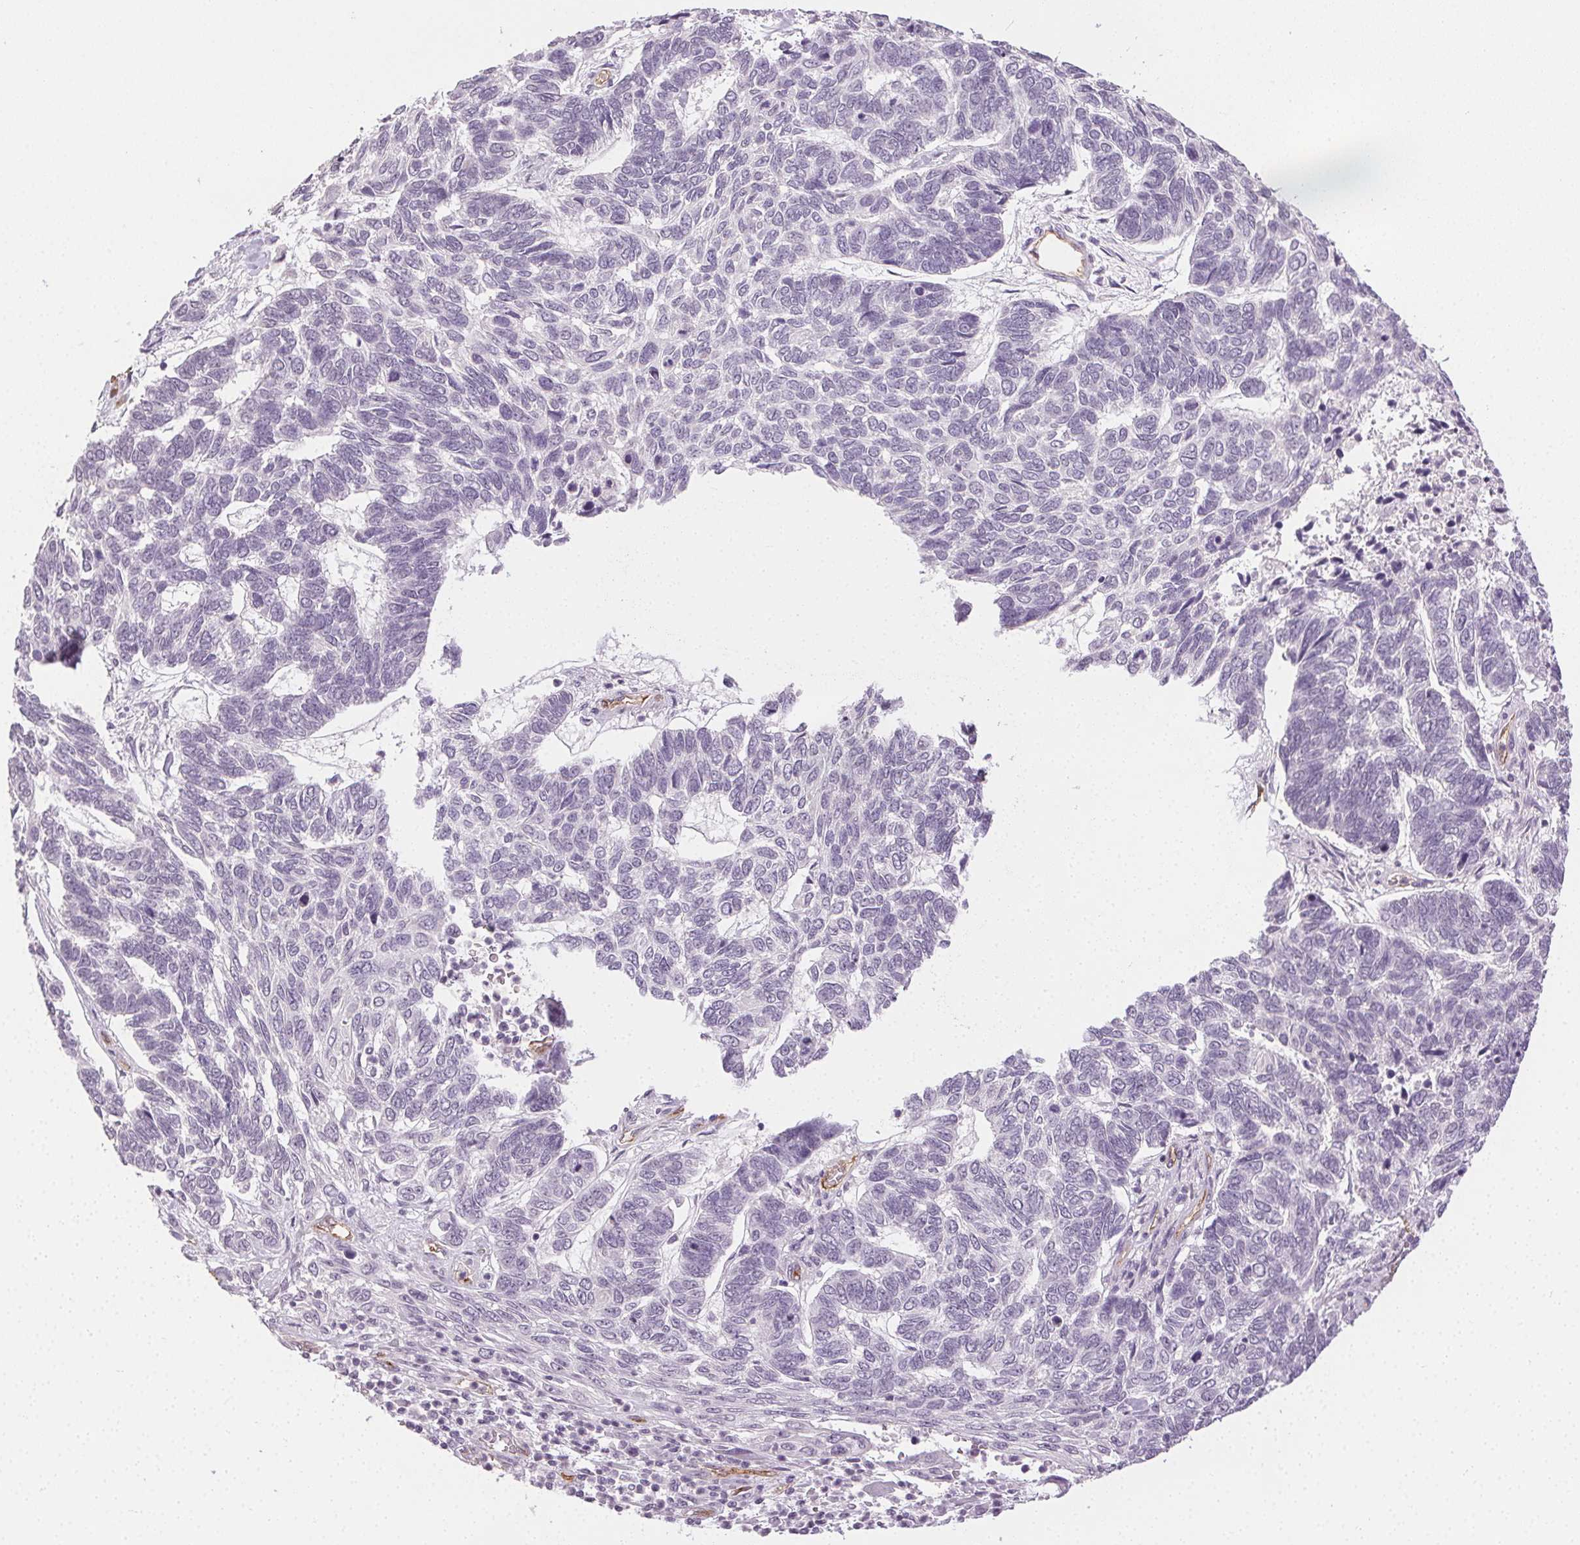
{"staining": {"intensity": "negative", "quantity": "none", "location": "none"}, "tissue": "skin cancer", "cell_type": "Tumor cells", "image_type": "cancer", "snomed": [{"axis": "morphology", "description": "Basal cell carcinoma"}, {"axis": "topography", "description": "Skin"}], "caption": "DAB (3,3'-diaminobenzidine) immunohistochemical staining of human skin cancer (basal cell carcinoma) displays no significant positivity in tumor cells. (Brightfield microscopy of DAB (3,3'-diaminobenzidine) immunohistochemistry (IHC) at high magnification).", "gene": "PODXL", "patient": {"sex": "female", "age": 65}}